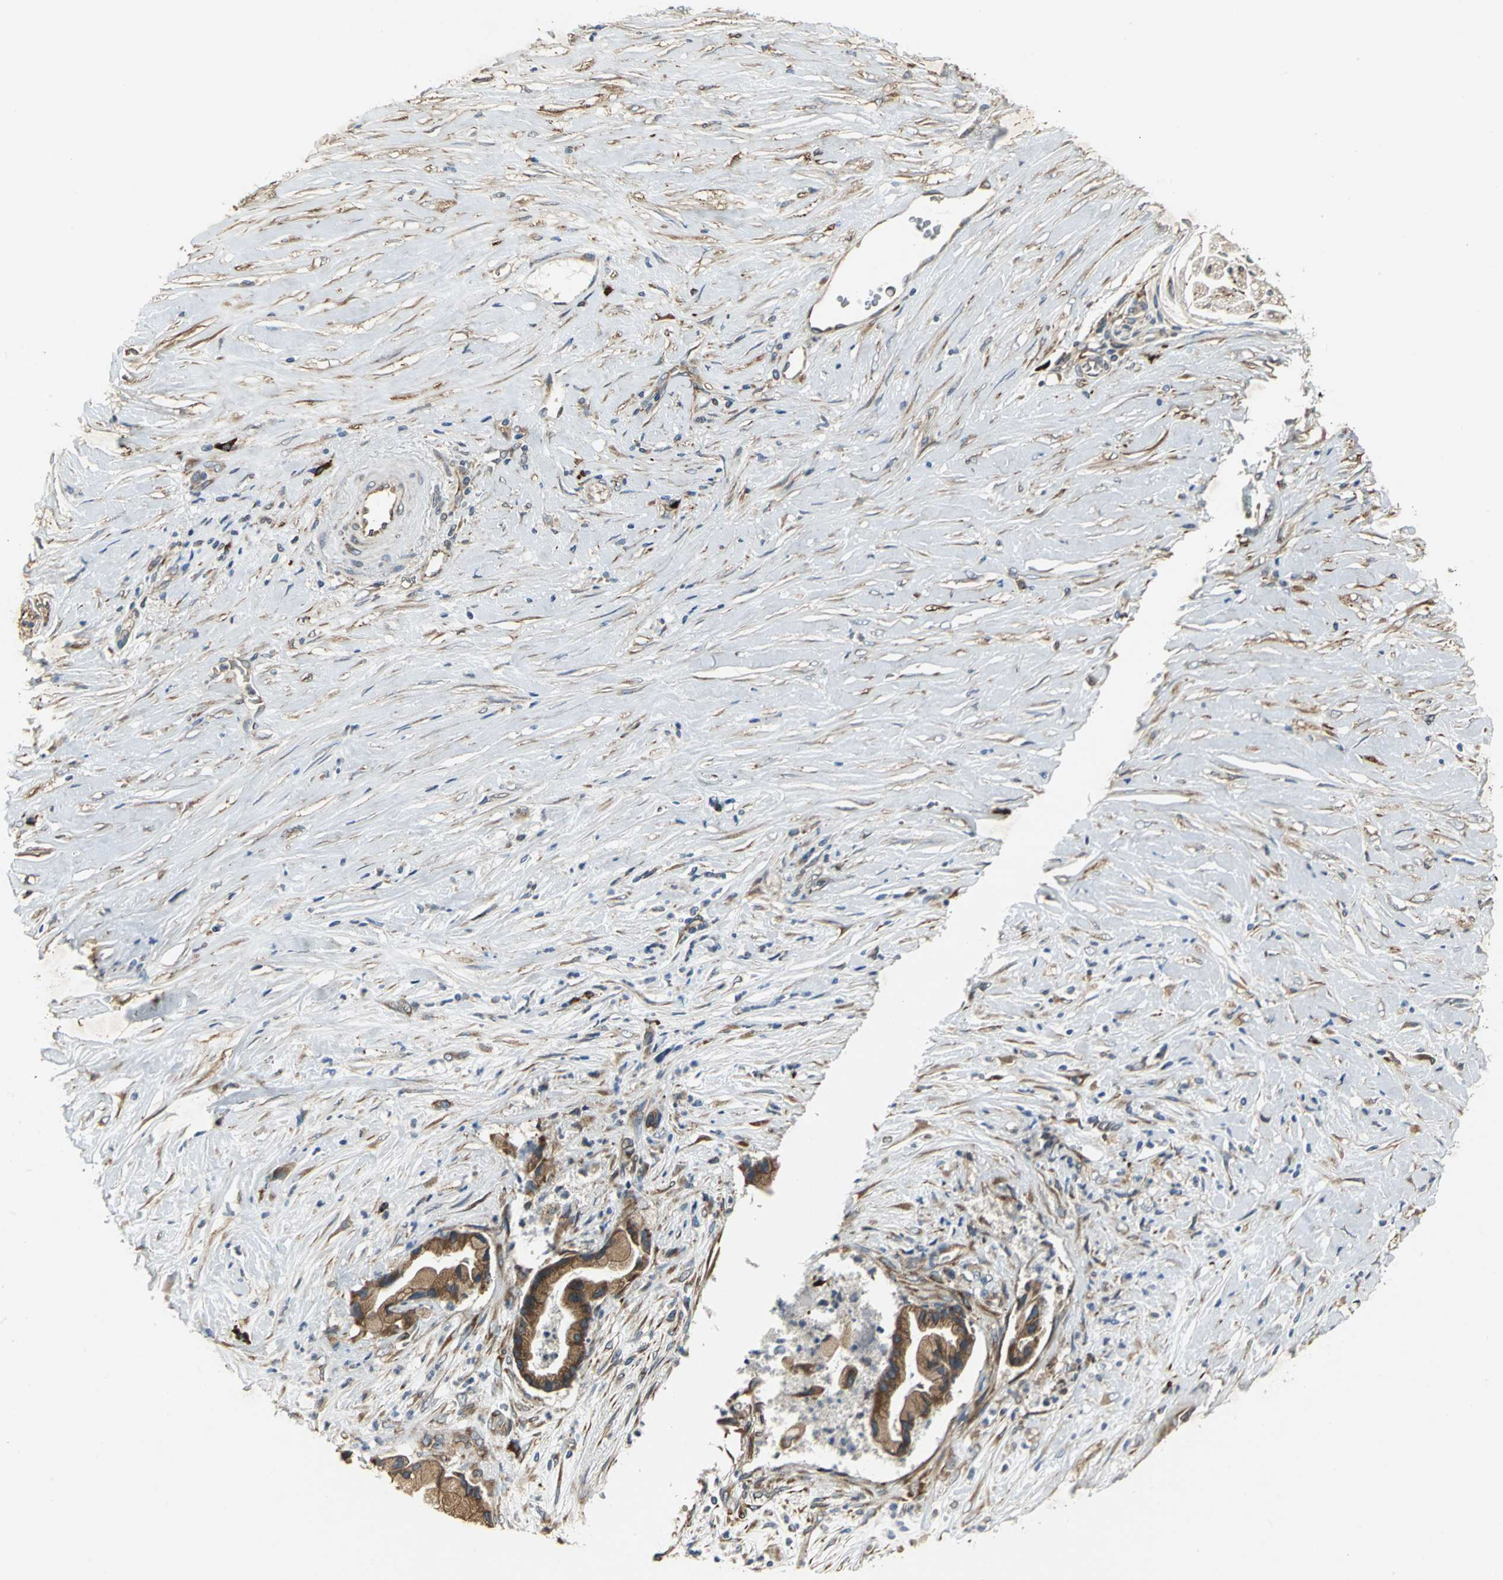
{"staining": {"intensity": "strong", "quantity": ">75%", "location": "cytoplasmic/membranous"}, "tissue": "pancreatic cancer", "cell_type": "Tumor cells", "image_type": "cancer", "snomed": [{"axis": "morphology", "description": "Adenocarcinoma, NOS"}, {"axis": "topography", "description": "Pancreas"}], "caption": "A histopathology image of human pancreatic cancer (adenocarcinoma) stained for a protein exhibits strong cytoplasmic/membranous brown staining in tumor cells. (DAB IHC with brightfield microscopy, high magnification).", "gene": "SYVN1", "patient": {"sex": "female", "age": 59}}